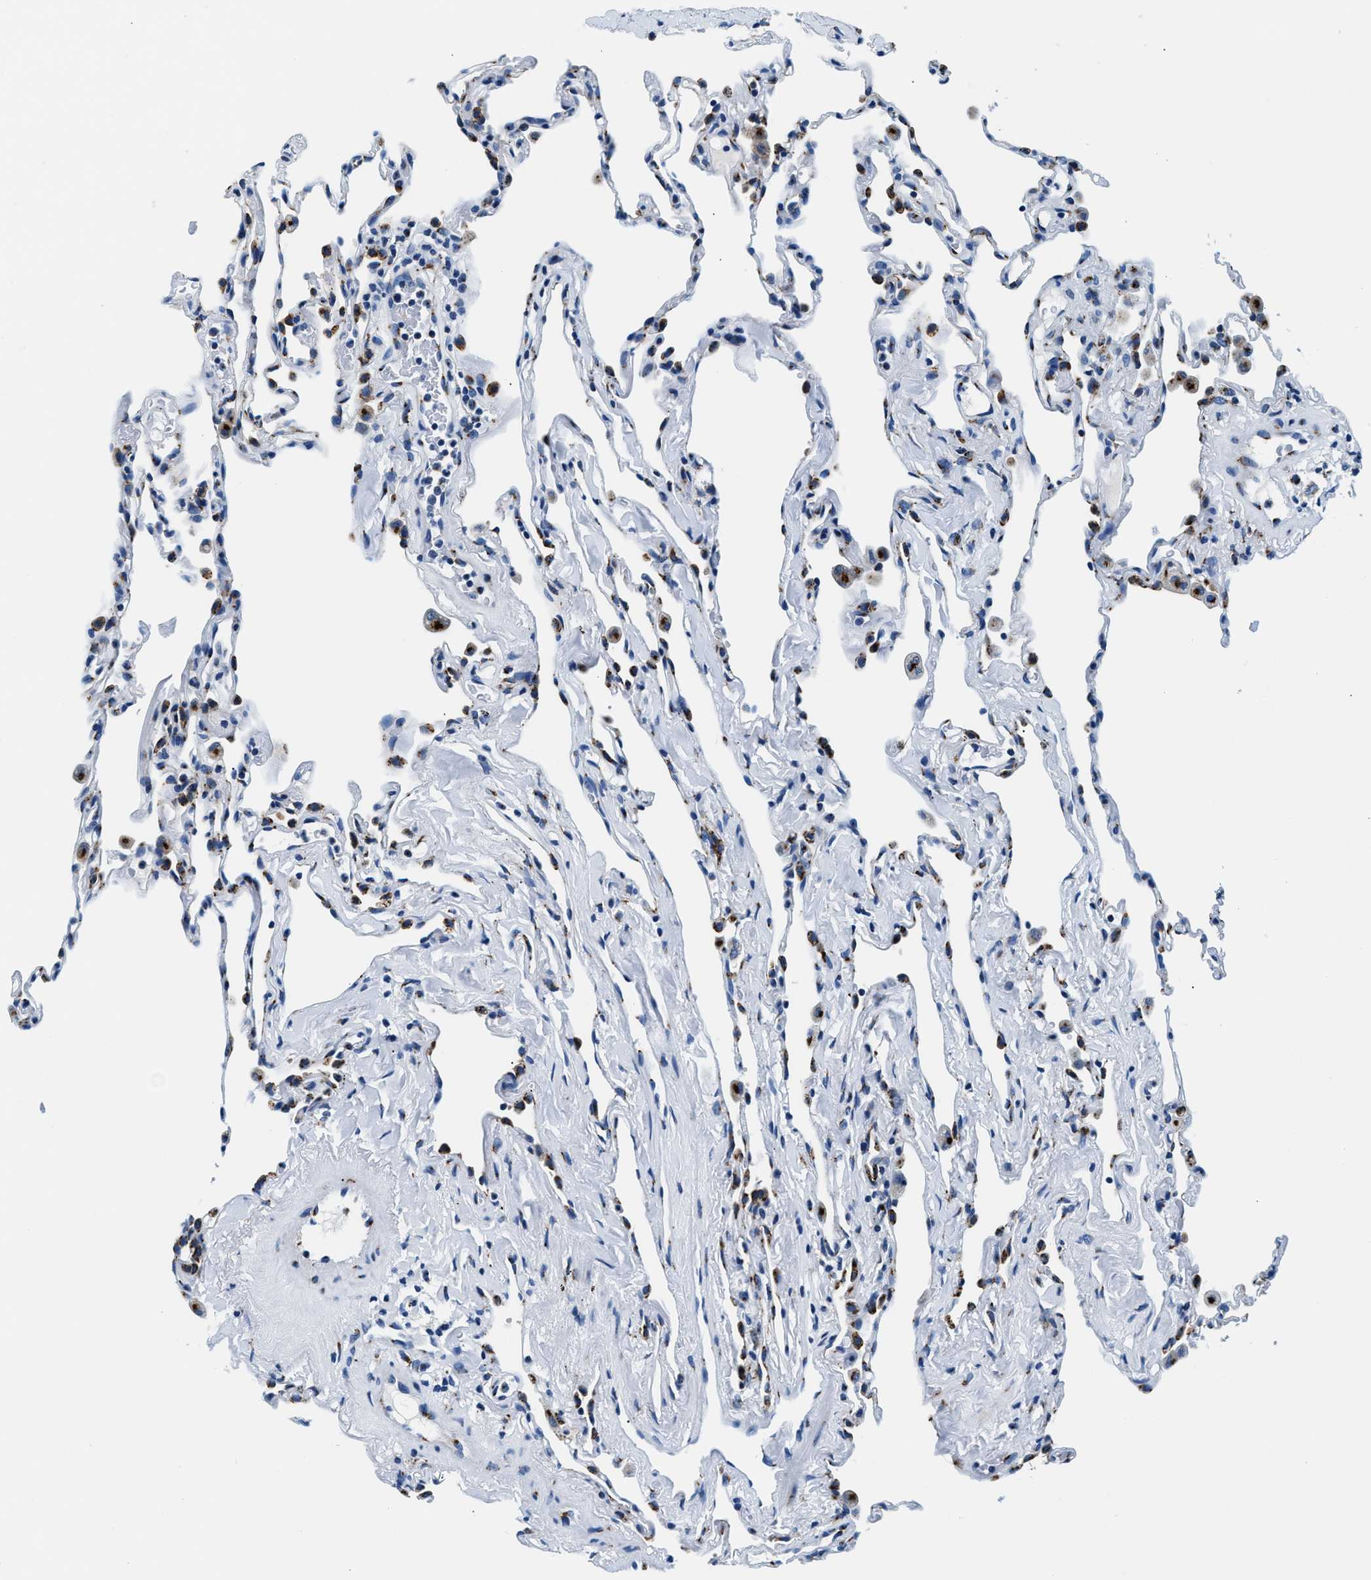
{"staining": {"intensity": "negative", "quantity": "none", "location": "none"}, "tissue": "lung", "cell_type": "Alveolar cells", "image_type": "normal", "snomed": [{"axis": "morphology", "description": "Normal tissue, NOS"}, {"axis": "topography", "description": "Lung"}], "caption": "This micrograph is of normal lung stained with IHC to label a protein in brown with the nuclei are counter-stained blue. There is no staining in alveolar cells. (Immunohistochemistry (ihc), brightfield microscopy, high magnification).", "gene": "VPS53", "patient": {"sex": "male", "age": 59}}